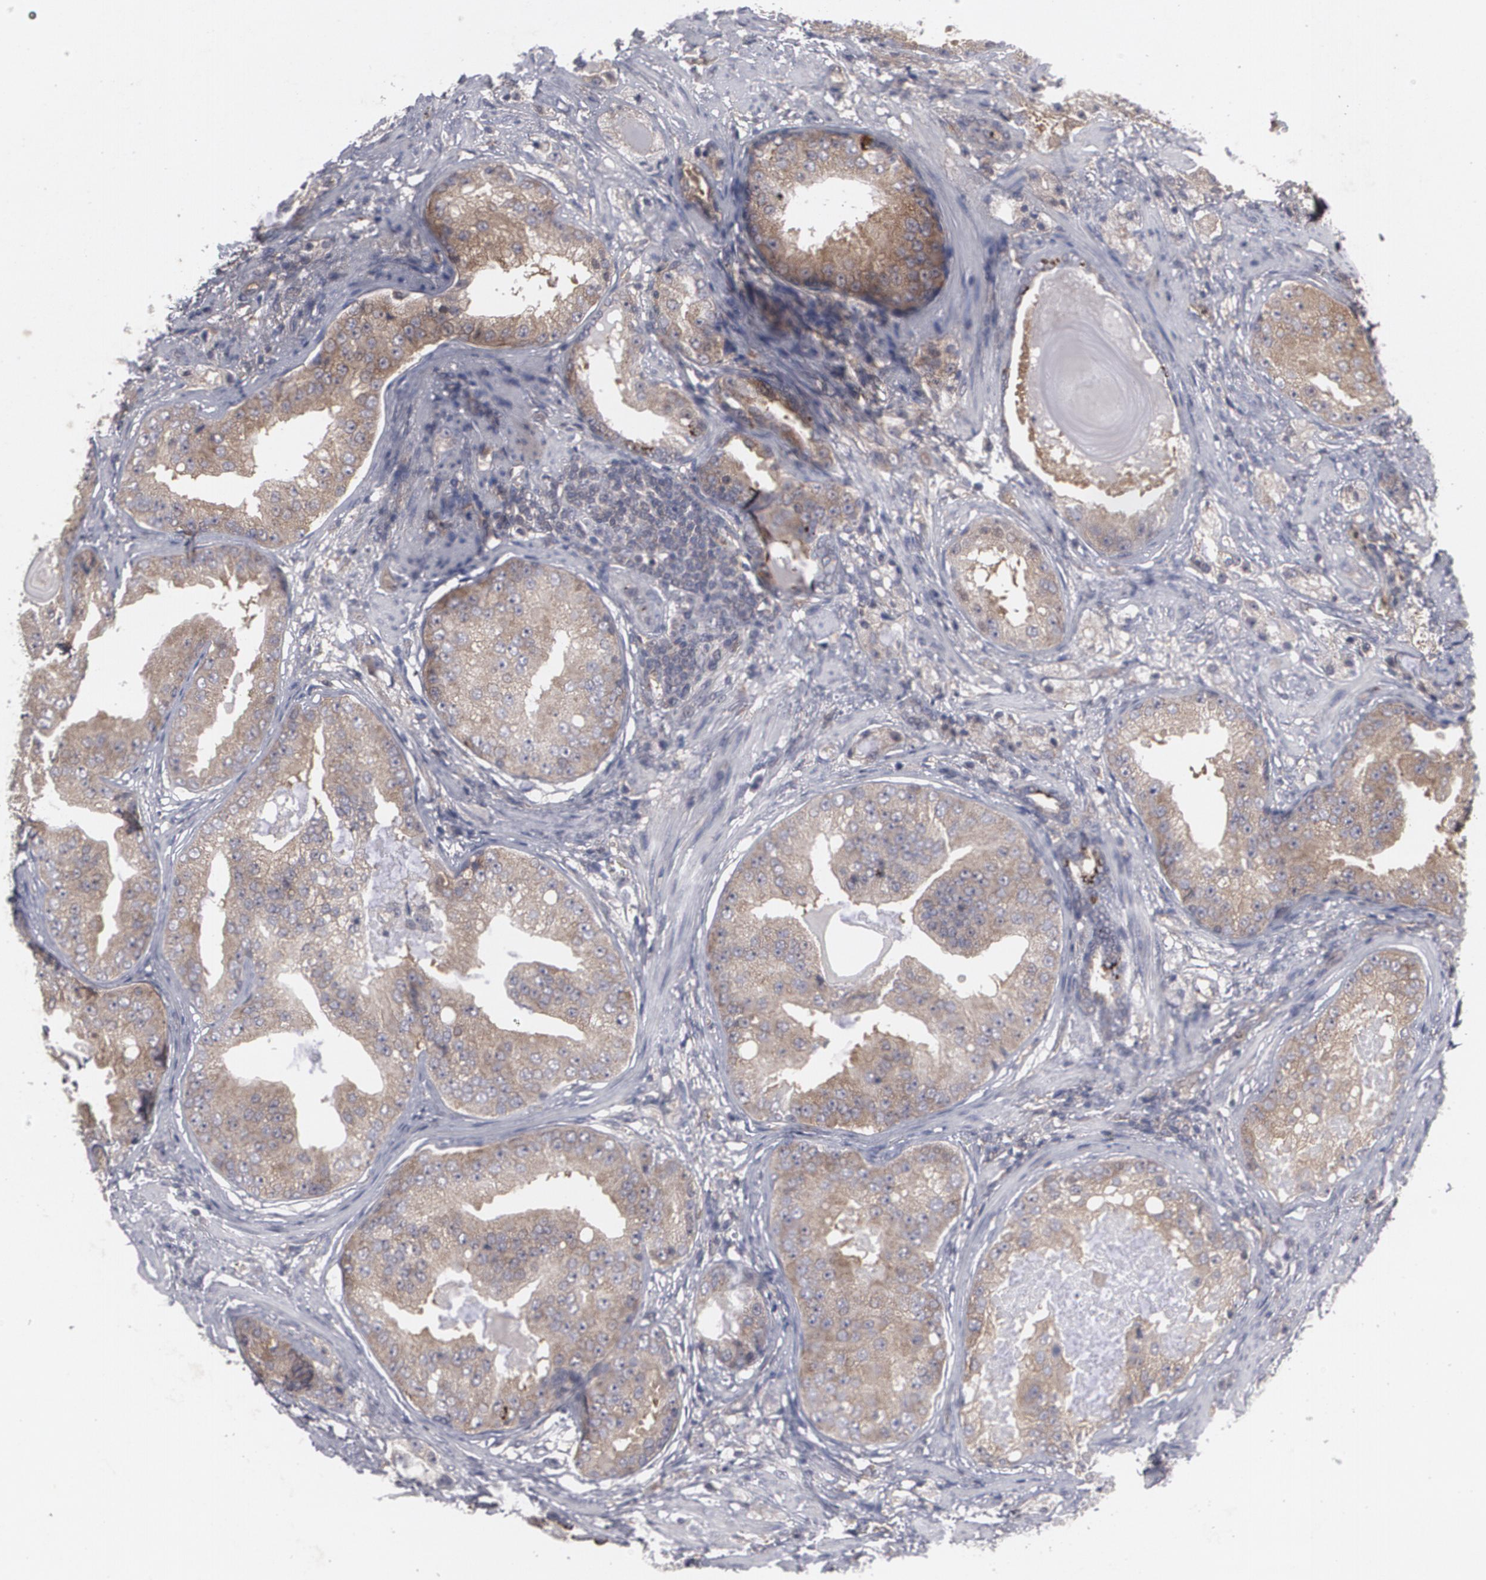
{"staining": {"intensity": "weak", "quantity": ">75%", "location": "cytoplasmic/membranous"}, "tissue": "prostate cancer", "cell_type": "Tumor cells", "image_type": "cancer", "snomed": [{"axis": "morphology", "description": "Adenocarcinoma, High grade"}, {"axis": "topography", "description": "Prostate"}], "caption": "Immunohistochemical staining of prostate adenocarcinoma (high-grade) reveals weak cytoplasmic/membranous protein positivity in about >75% of tumor cells. The staining was performed using DAB (3,3'-diaminobenzidine) to visualize the protein expression in brown, while the nuclei were stained in blue with hematoxylin (Magnification: 20x).", "gene": "HTT", "patient": {"sex": "male", "age": 68}}